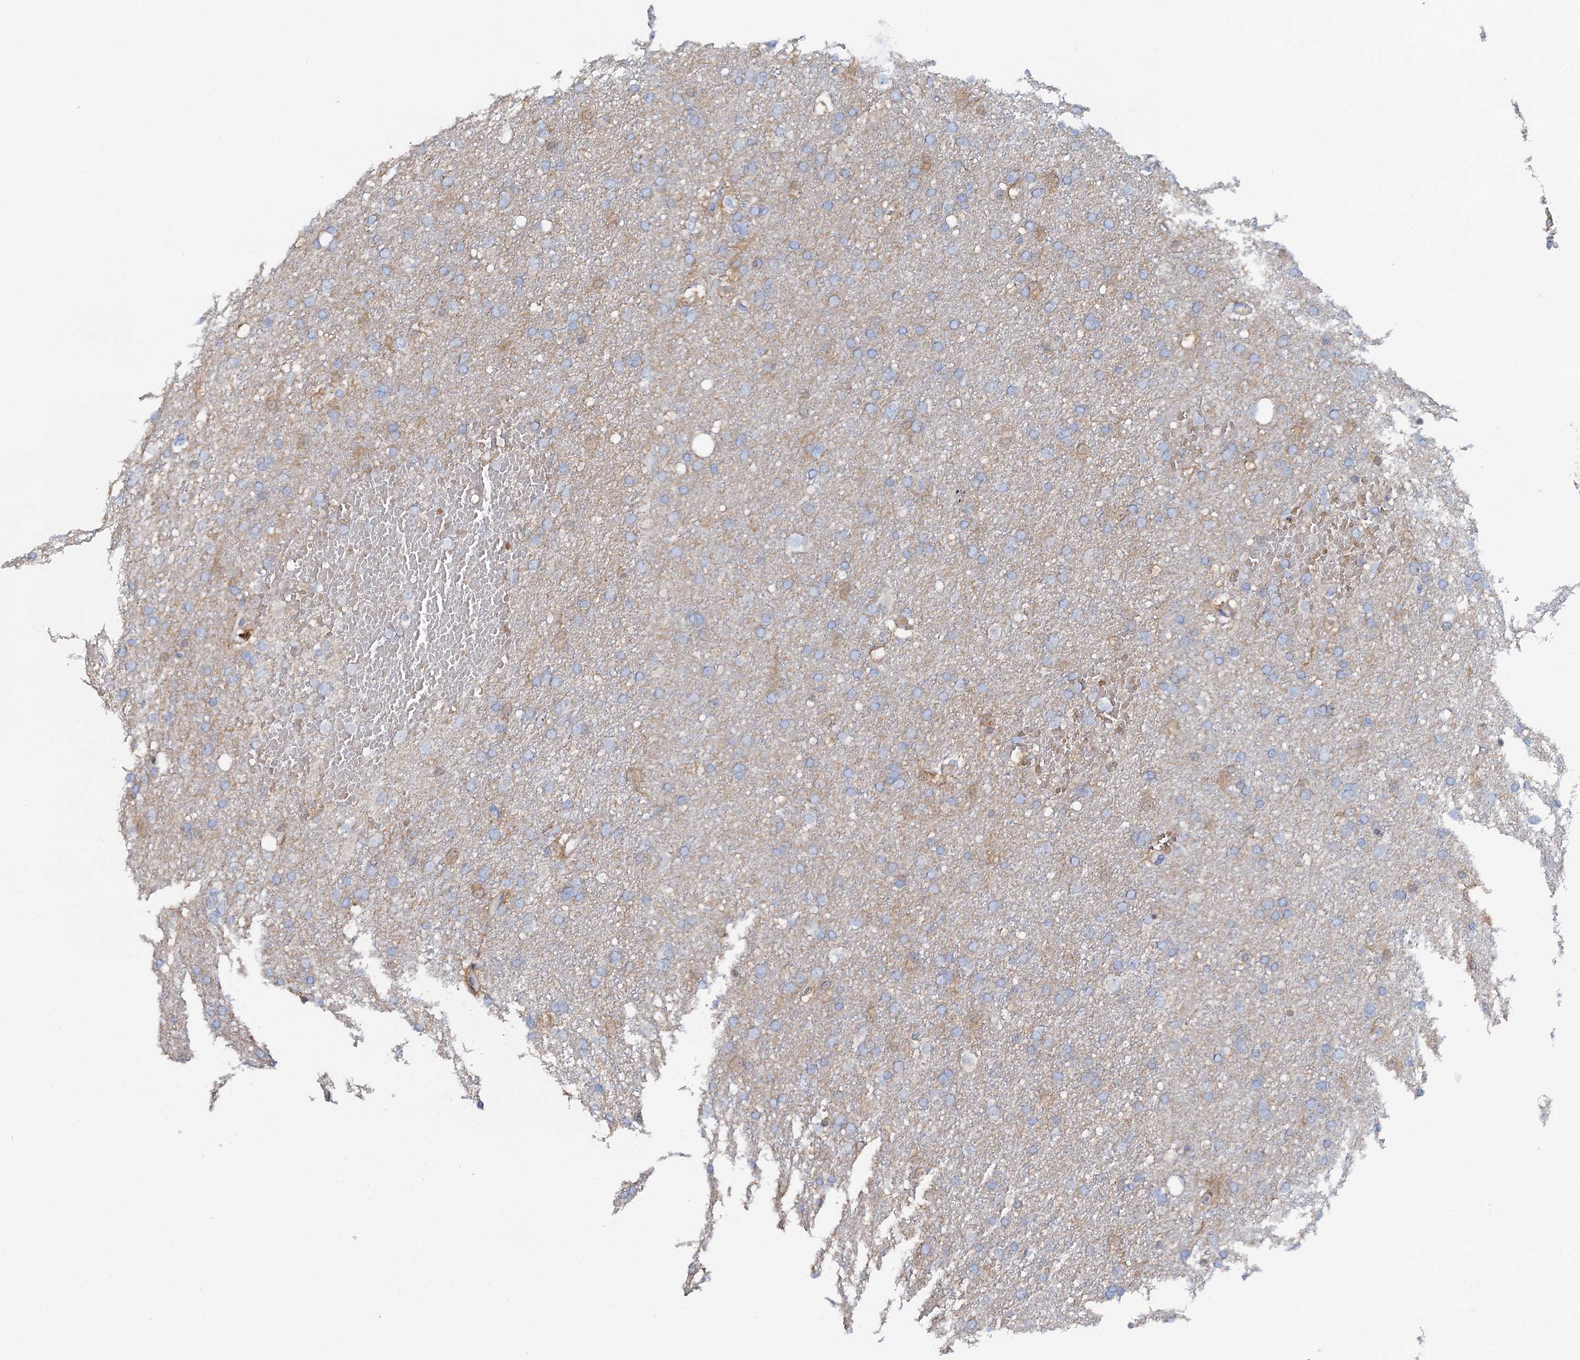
{"staining": {"intensity": "negative", "quantity": "none", "location": "none"}, "tissue": "glioma", "cell_type": "Tumor cells", "image_type": "cancer", "snomed": [{"axis": "morphology", "description": "Glioma, malignant, High grade"}, {"axis": "topography", "description": "Cerebral cortex"}], "caption": "DAB immunohistochemical staining of human high-grade glioma (malignant) shows no significant expression in tumor cells. Brightfield microscopy of IHC stained with DAB (brown) and hematoxylin (blue), captured at high magnification.", "gene": "FAH", "patient": {"sex": "female", "age": 36}}